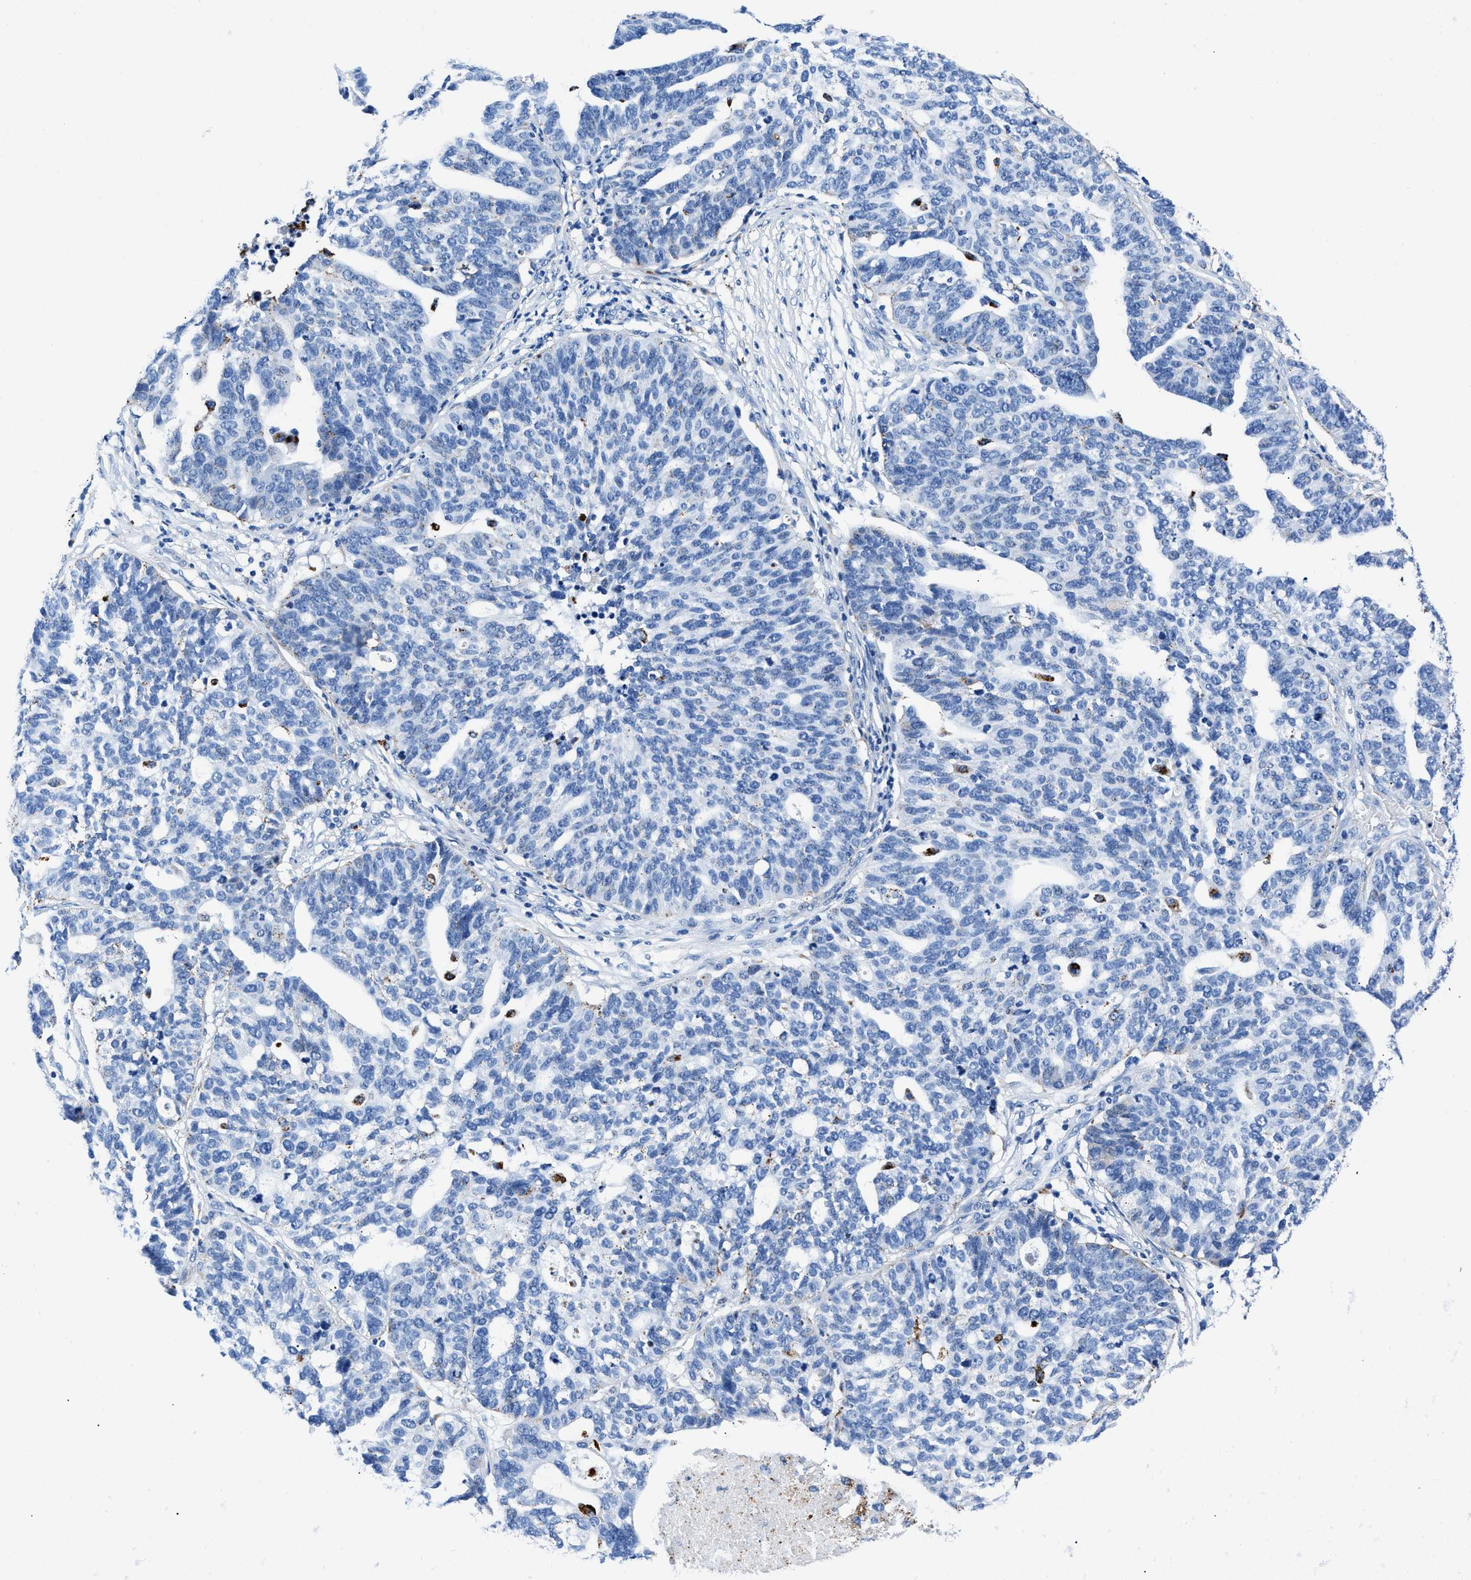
{"staining": {"intensity": "negative", "quantity": "none", "location": "none"}, "tissue": "ovarian cancer", "cell_type": "Tumor cells", "image_type": "cancer", "snomed": [{"axis": "morphology", "description": "Cystadenocarcinoma, serous, NOS"}, {"axis": "topography", "description": "Ovary"}], "caption": "This micrograph is of ovarian serous cystadenocarcinoma stained with immunohistochemistry (IHC) to label a protein in brown with the nuclei are counter-stained blue. There is no staining in tumor cells.", "gene": "OR14K1", "patient": {"sex": "female", "age": 59}}